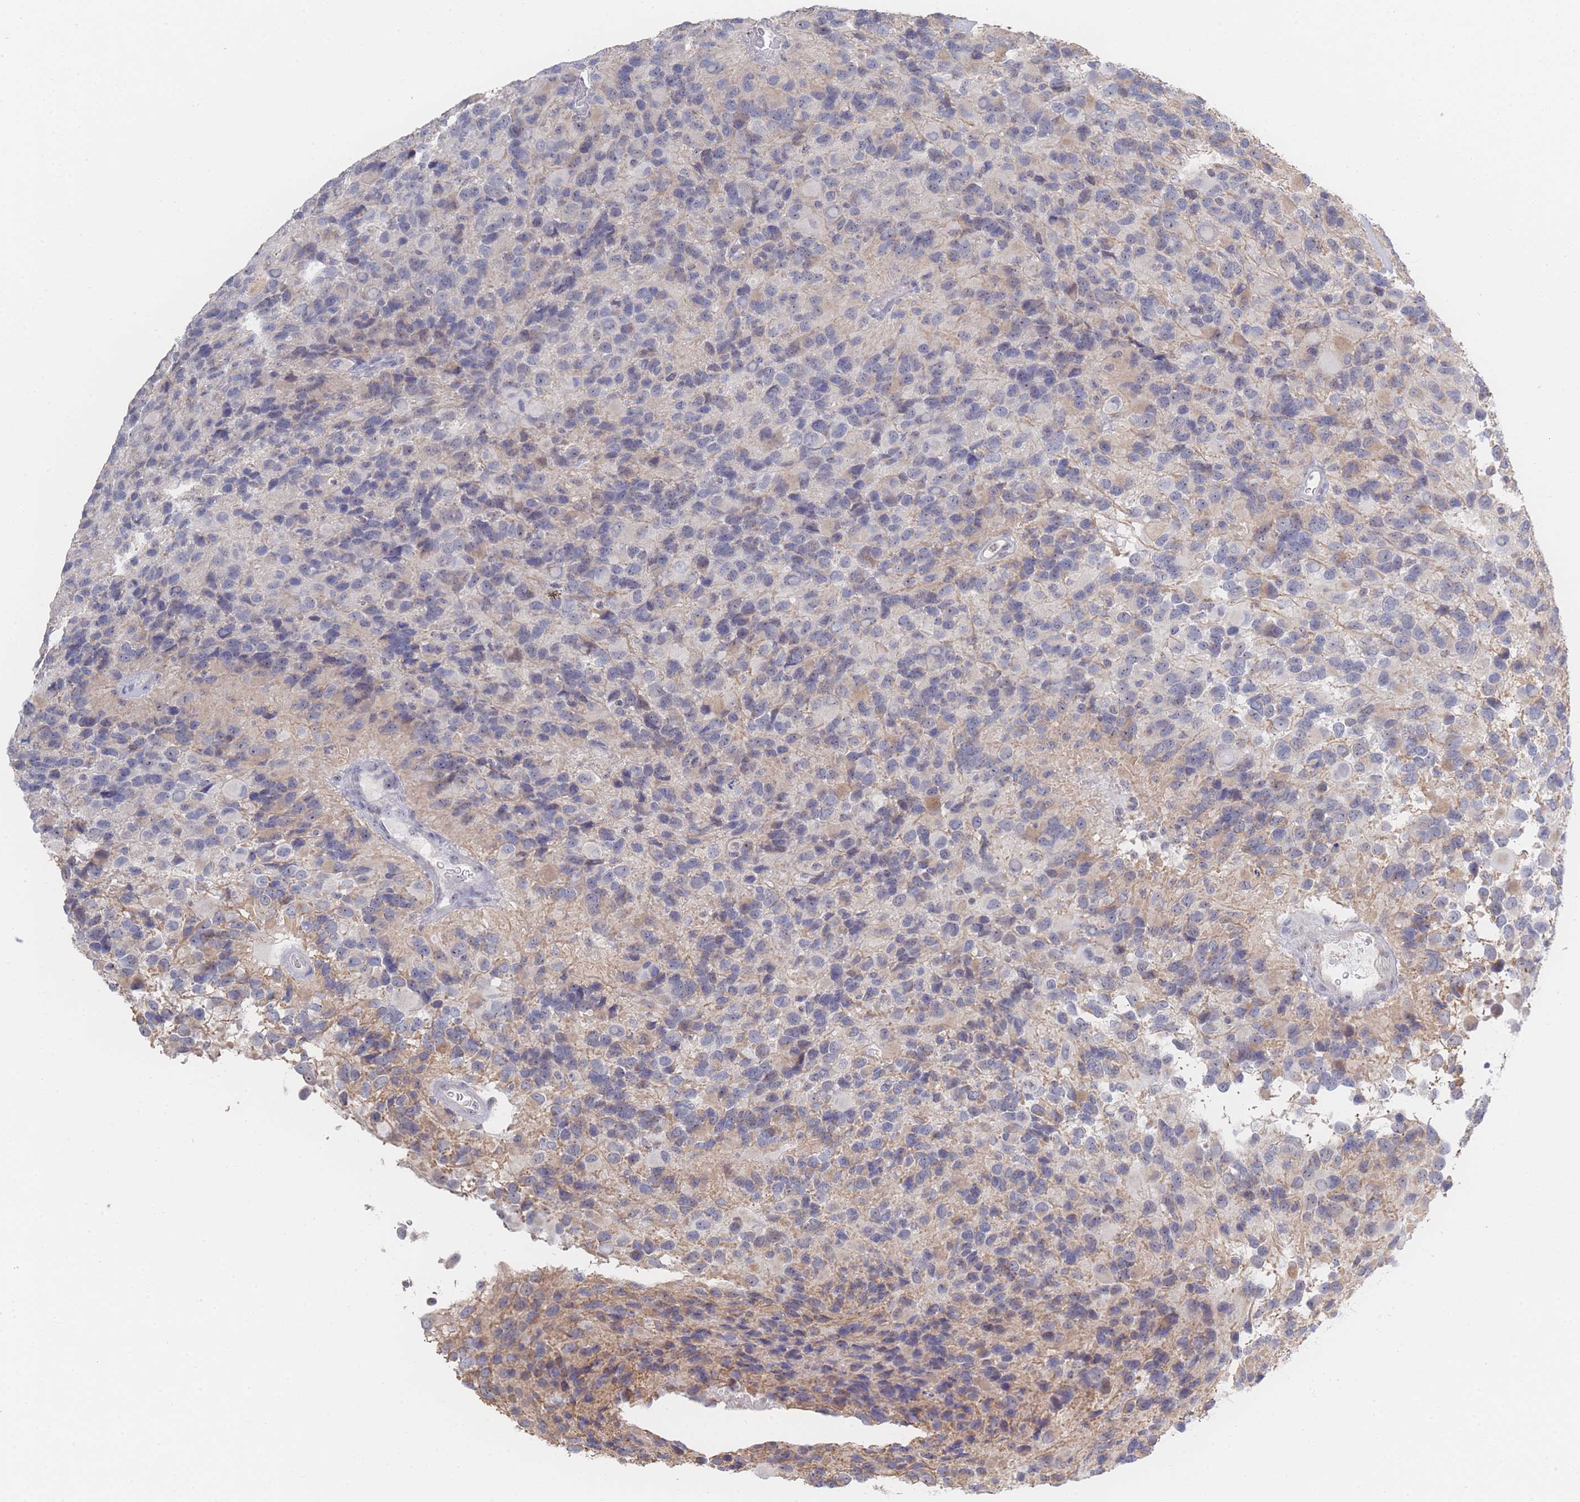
{"staining": {"intensity": "negative", "quantity": "none", "location": "none"}, "tissue": "glioma", "cell_type": "Tumor cells", "image_type": "cancer", "snomed": [{"axis": "morphology", "description": "Glioma, malignant, High grade"}, {"axis": "topography", "description": "Brain"}], "caption": "Immunohistochemistry (IHC) micrograph of neoplastic tissue: human glioma stained with DAB (3,3'-diaminobenzidine) exhibits no significant protein expression in tumor cells. (Brightfield microscopy of DAB immunohistochemistry at high magnification).", "gene": "ZNF142", "patient": {"sex": "male", "age": 77}}